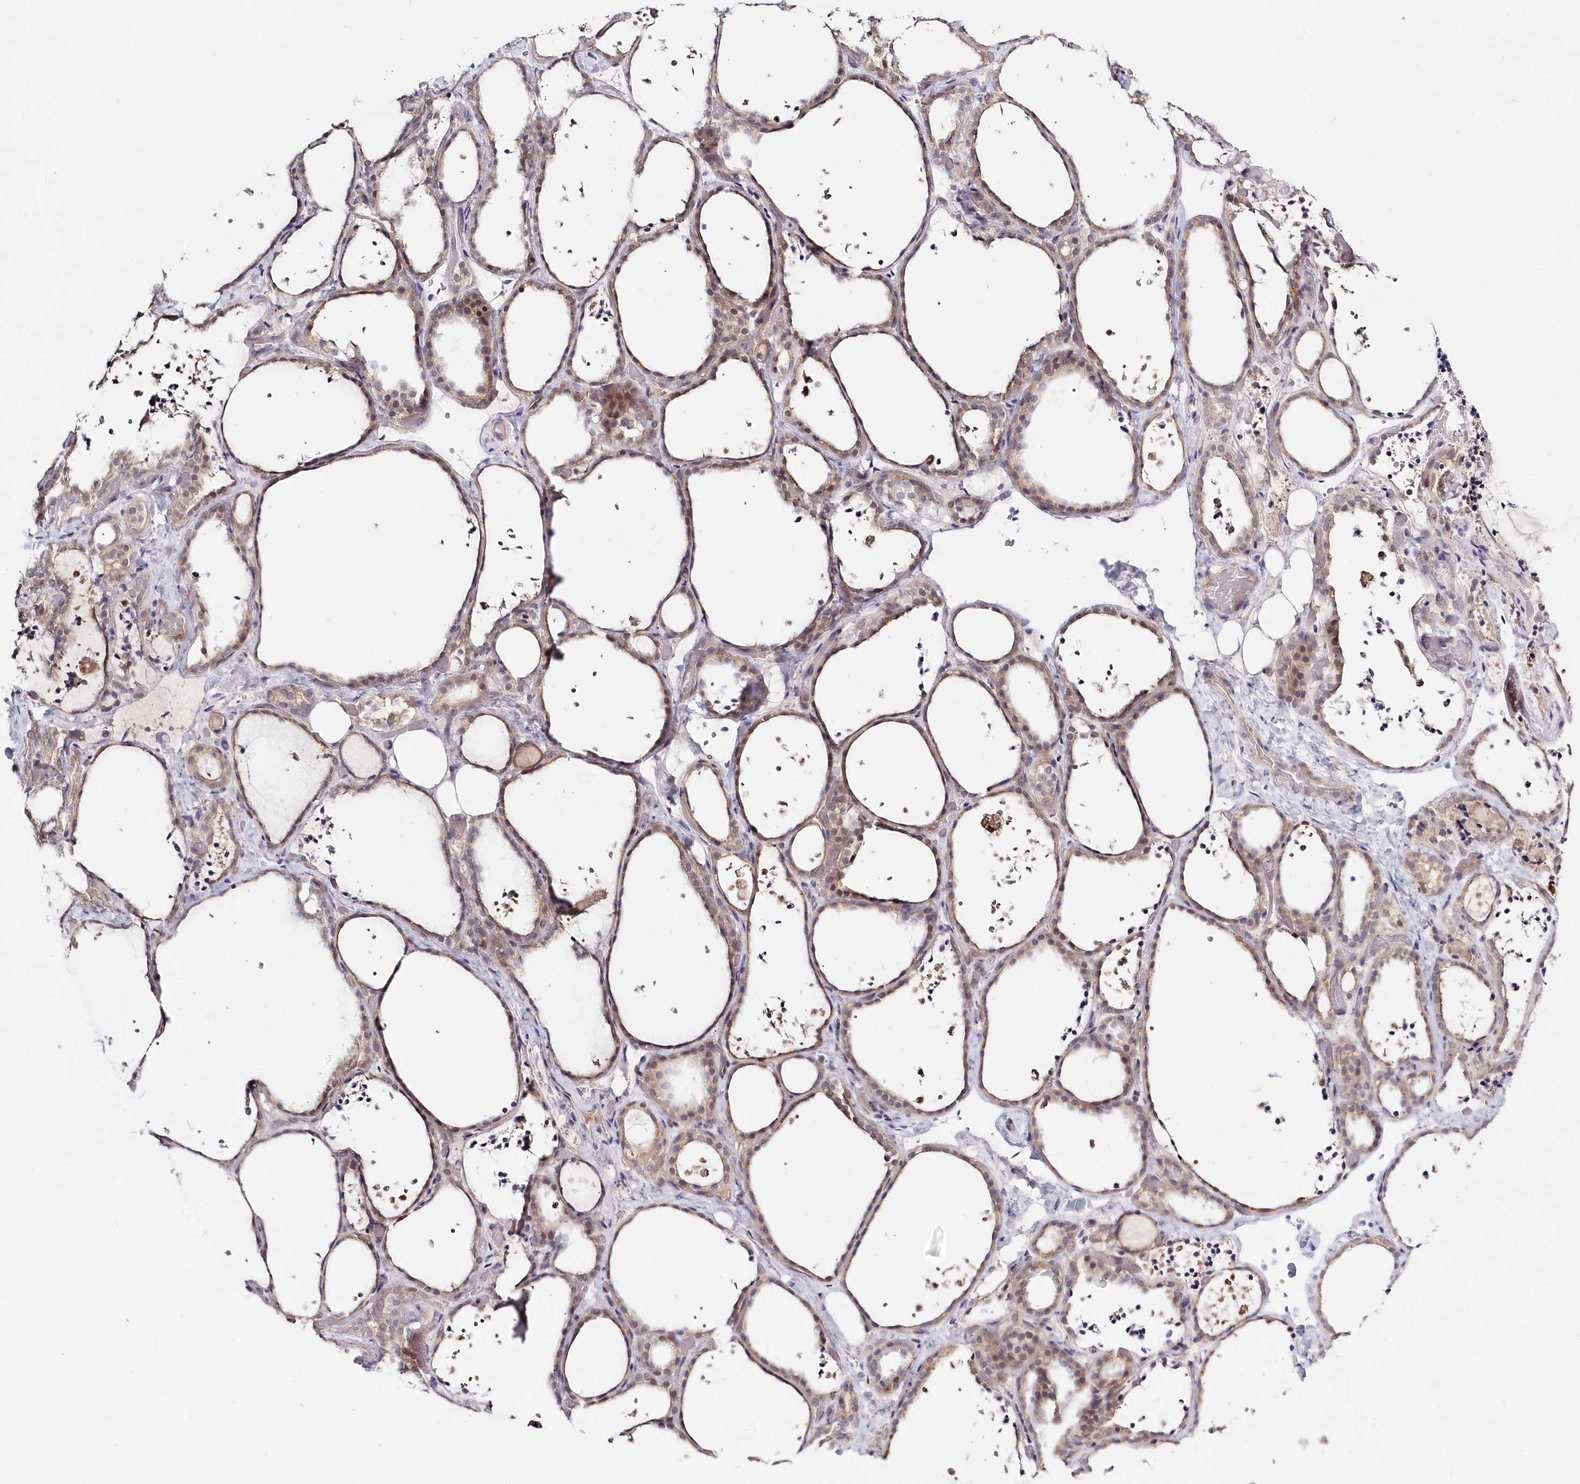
{"staining": {"intensity": "weak", "quantity": "25%-75%", "location": "cytoplasmic/membranous,nuclear"}, "tissue": "thyroid gland", "cell_type": "Glandular cells", "image_type": "normal", "snomed": [{"axis": "morphology", "description": "Normal tissue, NOS"}, {"axis": "topography", "description": "Thyroid gland"}], "caption": "Human thyroid gland stained with a brown dye reveals weak cytoplasmic/membranous,nuclear positive staining in approximately 25%-75% of glandular cells.", "gene": "KATNA1", "patient": {"sex": "female", "age": 44}}